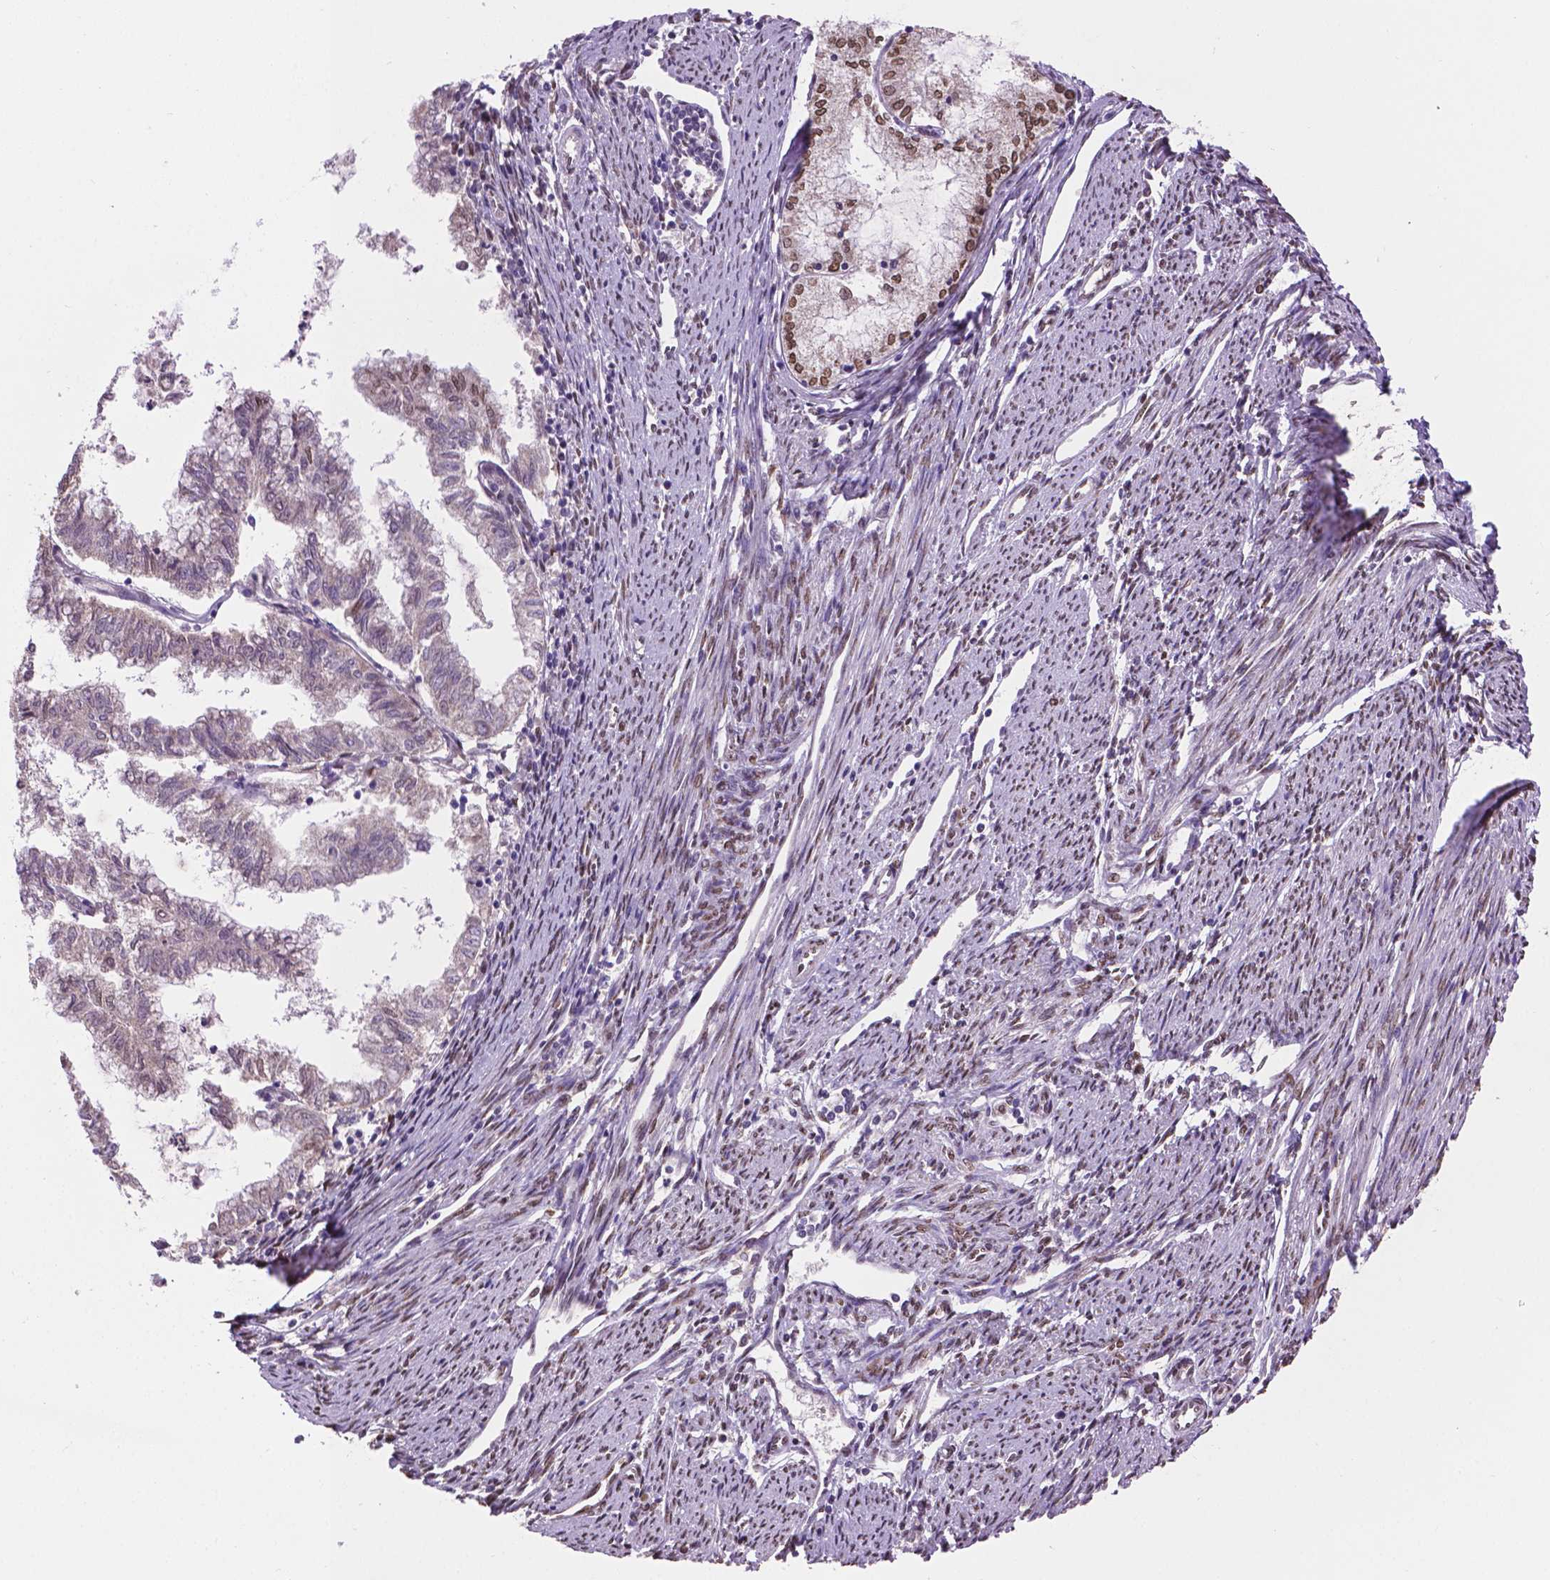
{"staining": {"intensity": "negative", "quantity": "none", "location": "none"}, "tissue": "endometrial cancer", "cell_type": "Tumor cells", "image_type": "cancer", "snomed": [{"axis": "morphology", "description": "Adenocarcinoma, NOS"}, {"axis": "topography", "description": "Endometrium"}], "caption": "Tumor cells are negative for brown protein staining in adenocarcinoma (endometrial).", "gene": "IRF6", "patient": {"sex": "female", "age": 79}}